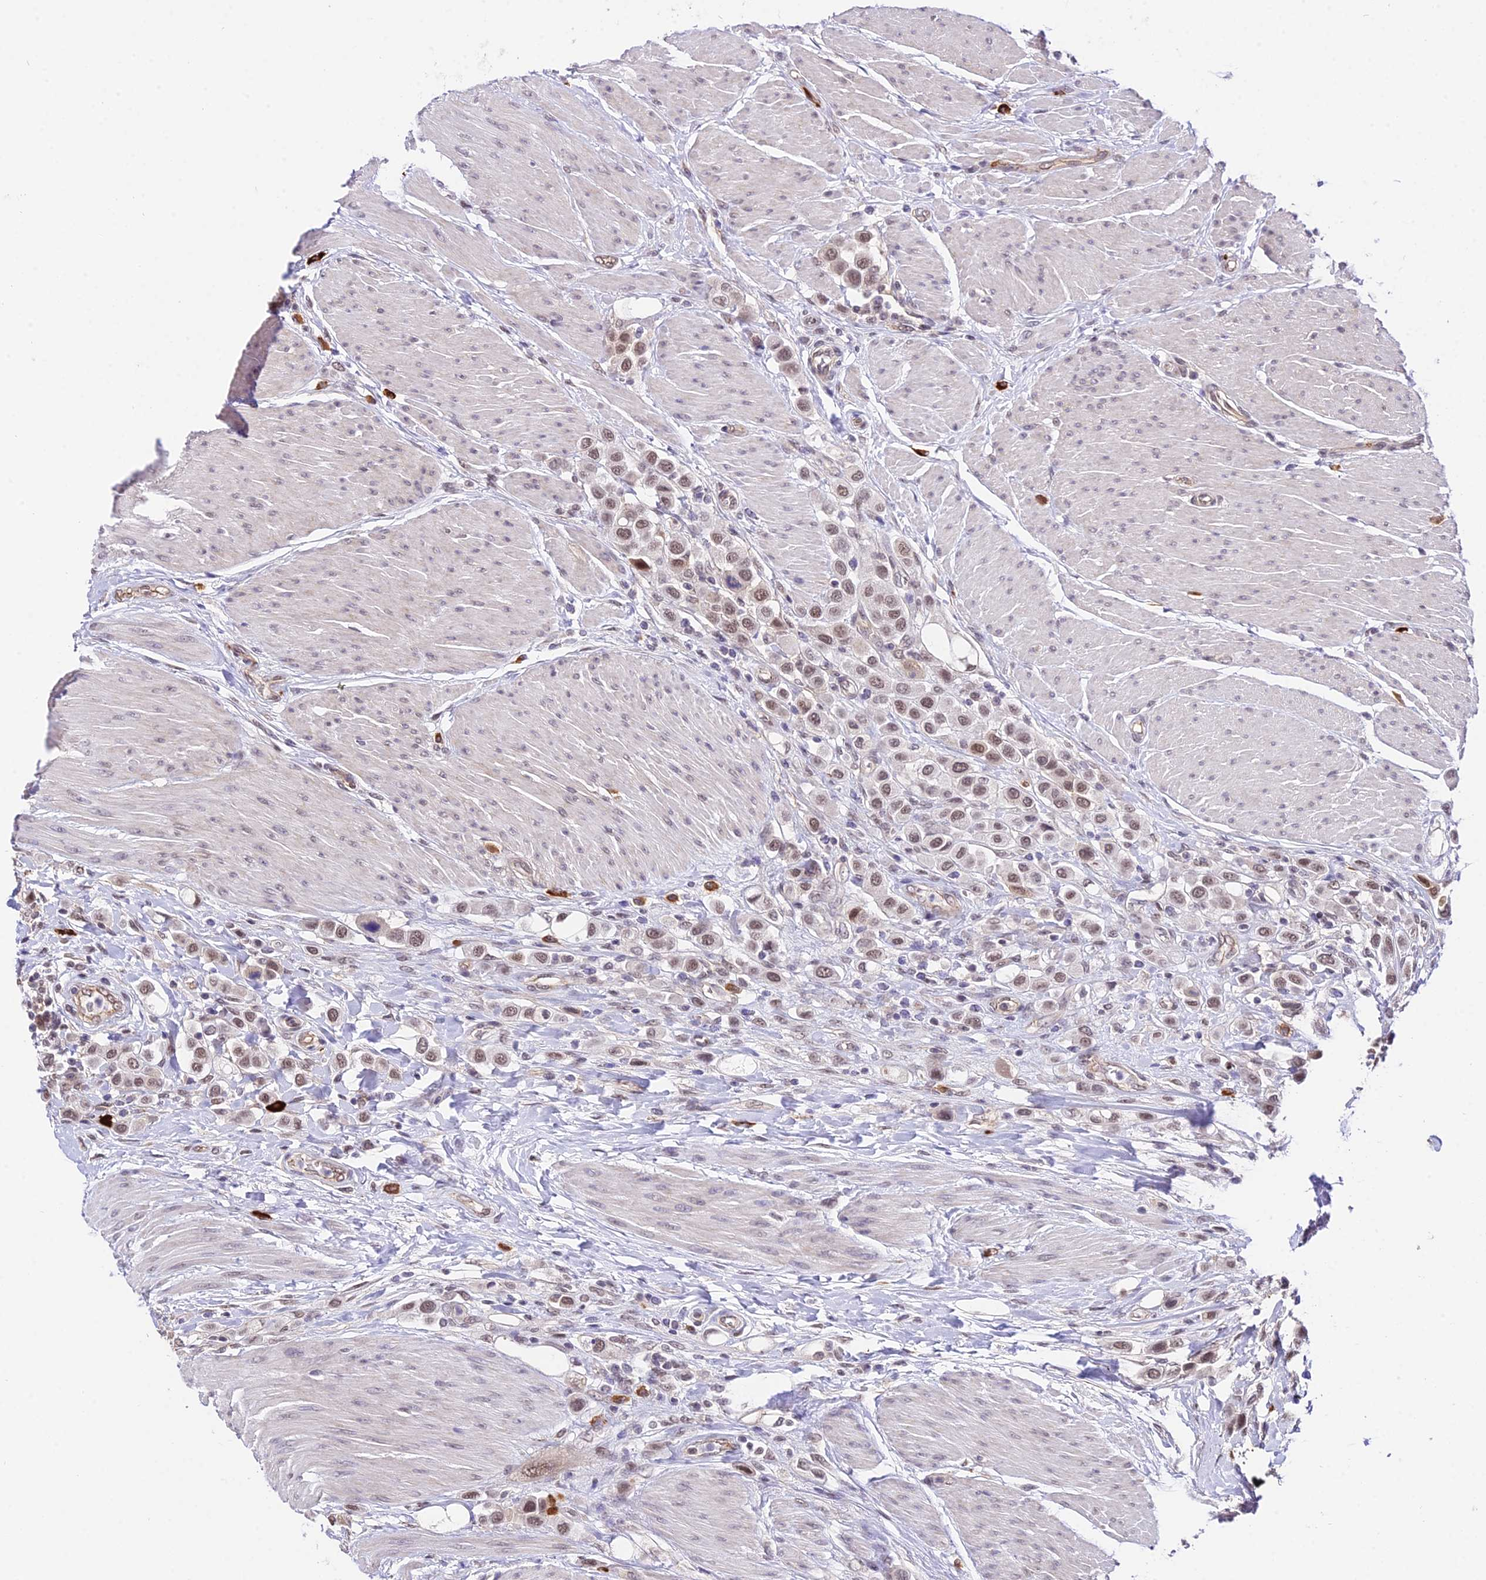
{"staining": {"intensity": "moderate", "quantity": ">75%", "location": "nuclear"}, "tissue": "urothelial cancer", "cell_type": "Tumor cells", "image_type": "cancer", "snomed": [{"axis": "morphology", "description": "Urothelial carcinoma, High grade"}, {"axis": "topography", "description": "Urinary bladder"}], "caption": "High-grade urothelial carcinoma stained with a brown dye reveals moderate nuclear positive staining in about >75% of tumor cells.", "gene": "POLR2I", "patient": {"sex": "male", "age": 50}}